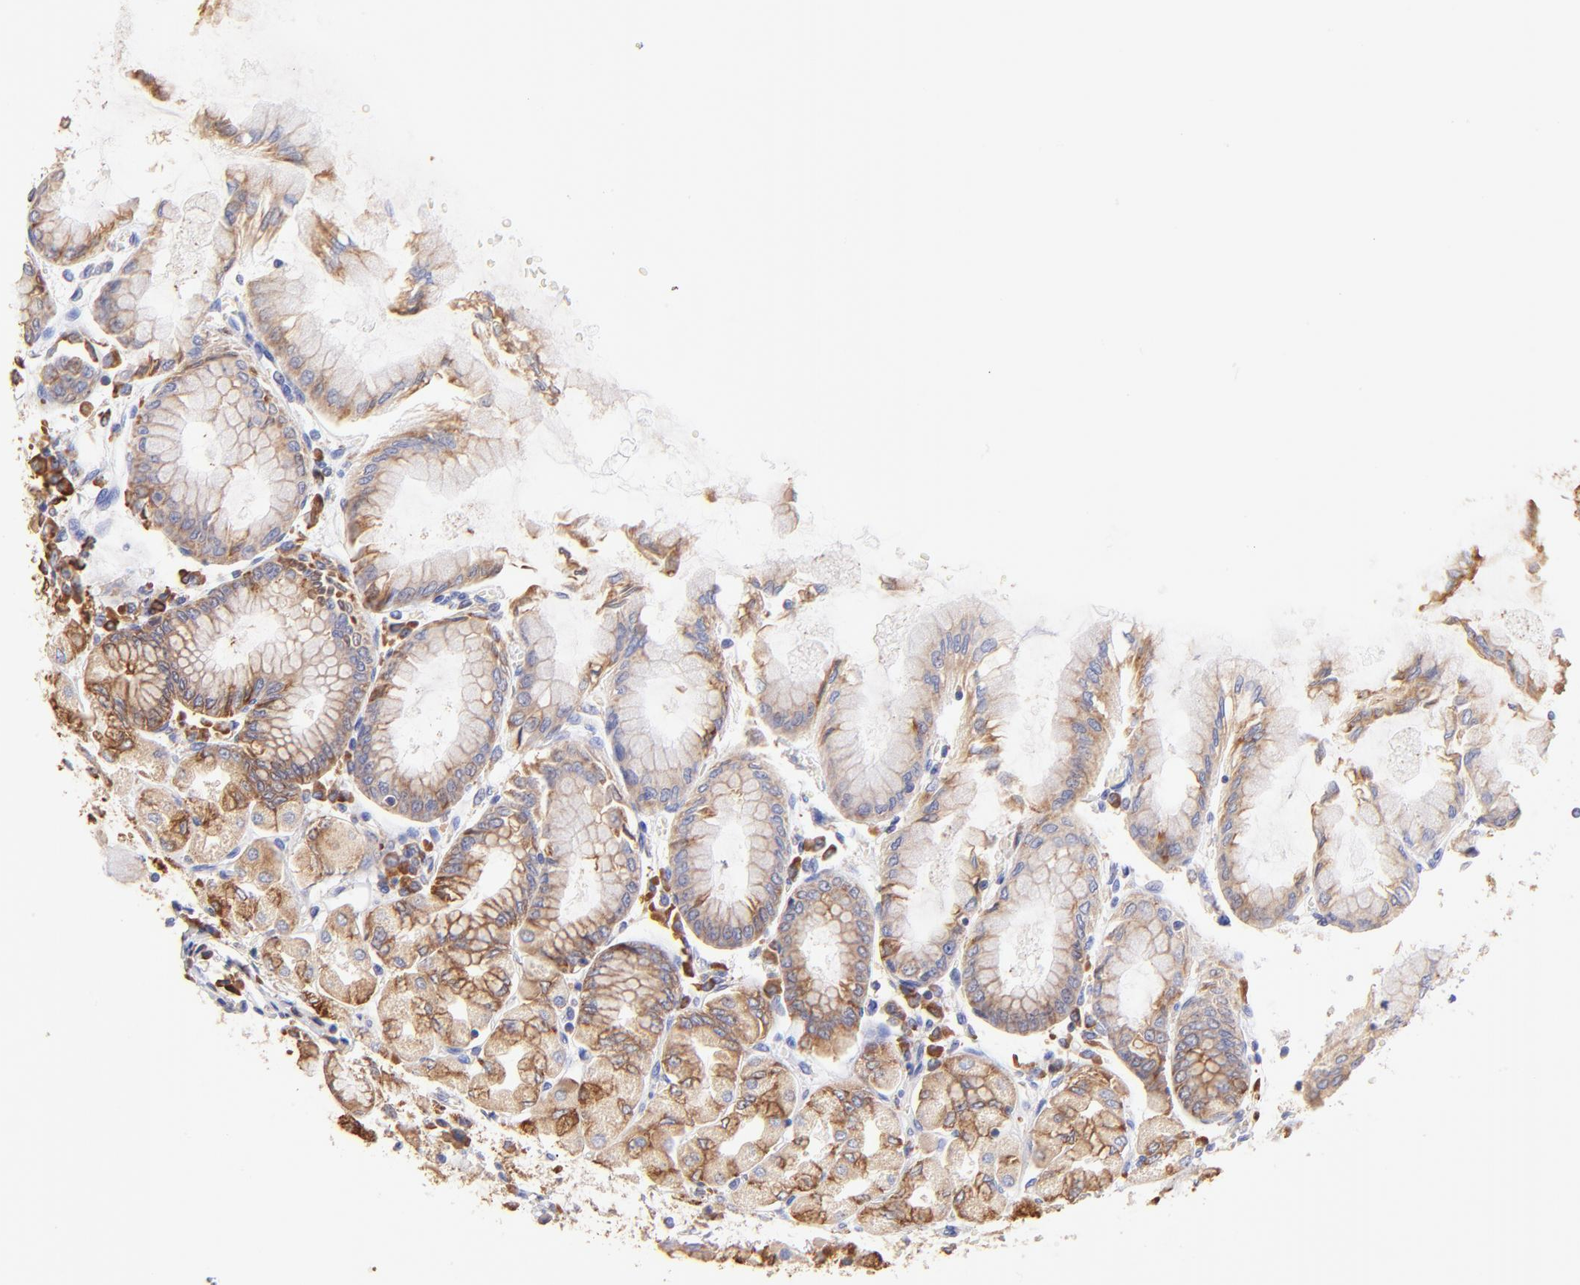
{"staining": {"intensity": "moderate", "quantity": "25%-75%", "location": "cytoplasmic/membranous"}, "tissue": "stomach", "cell_type": "Glandular cells", "image_type": "normal", "snomed": [{"axis": "morphology", "description": "Normal tissue, NOS"}, {"axis": "topography", "description": "Stomach, upper"}], "caption": "Immunohistochemical staining of unremarkable stomach shows 25%-75% levels of moderate cytoplasmic/membranous protein positivity in about 25%-75% of glandular cells. The staining was performed using DAB (3,3'-diaminobenzidine), with brown indicating positive protein expression. Nuclei are stained blue with hematoxylin.", "gene": "RPL30", "patient": {"sex": "female", "age": 56}}